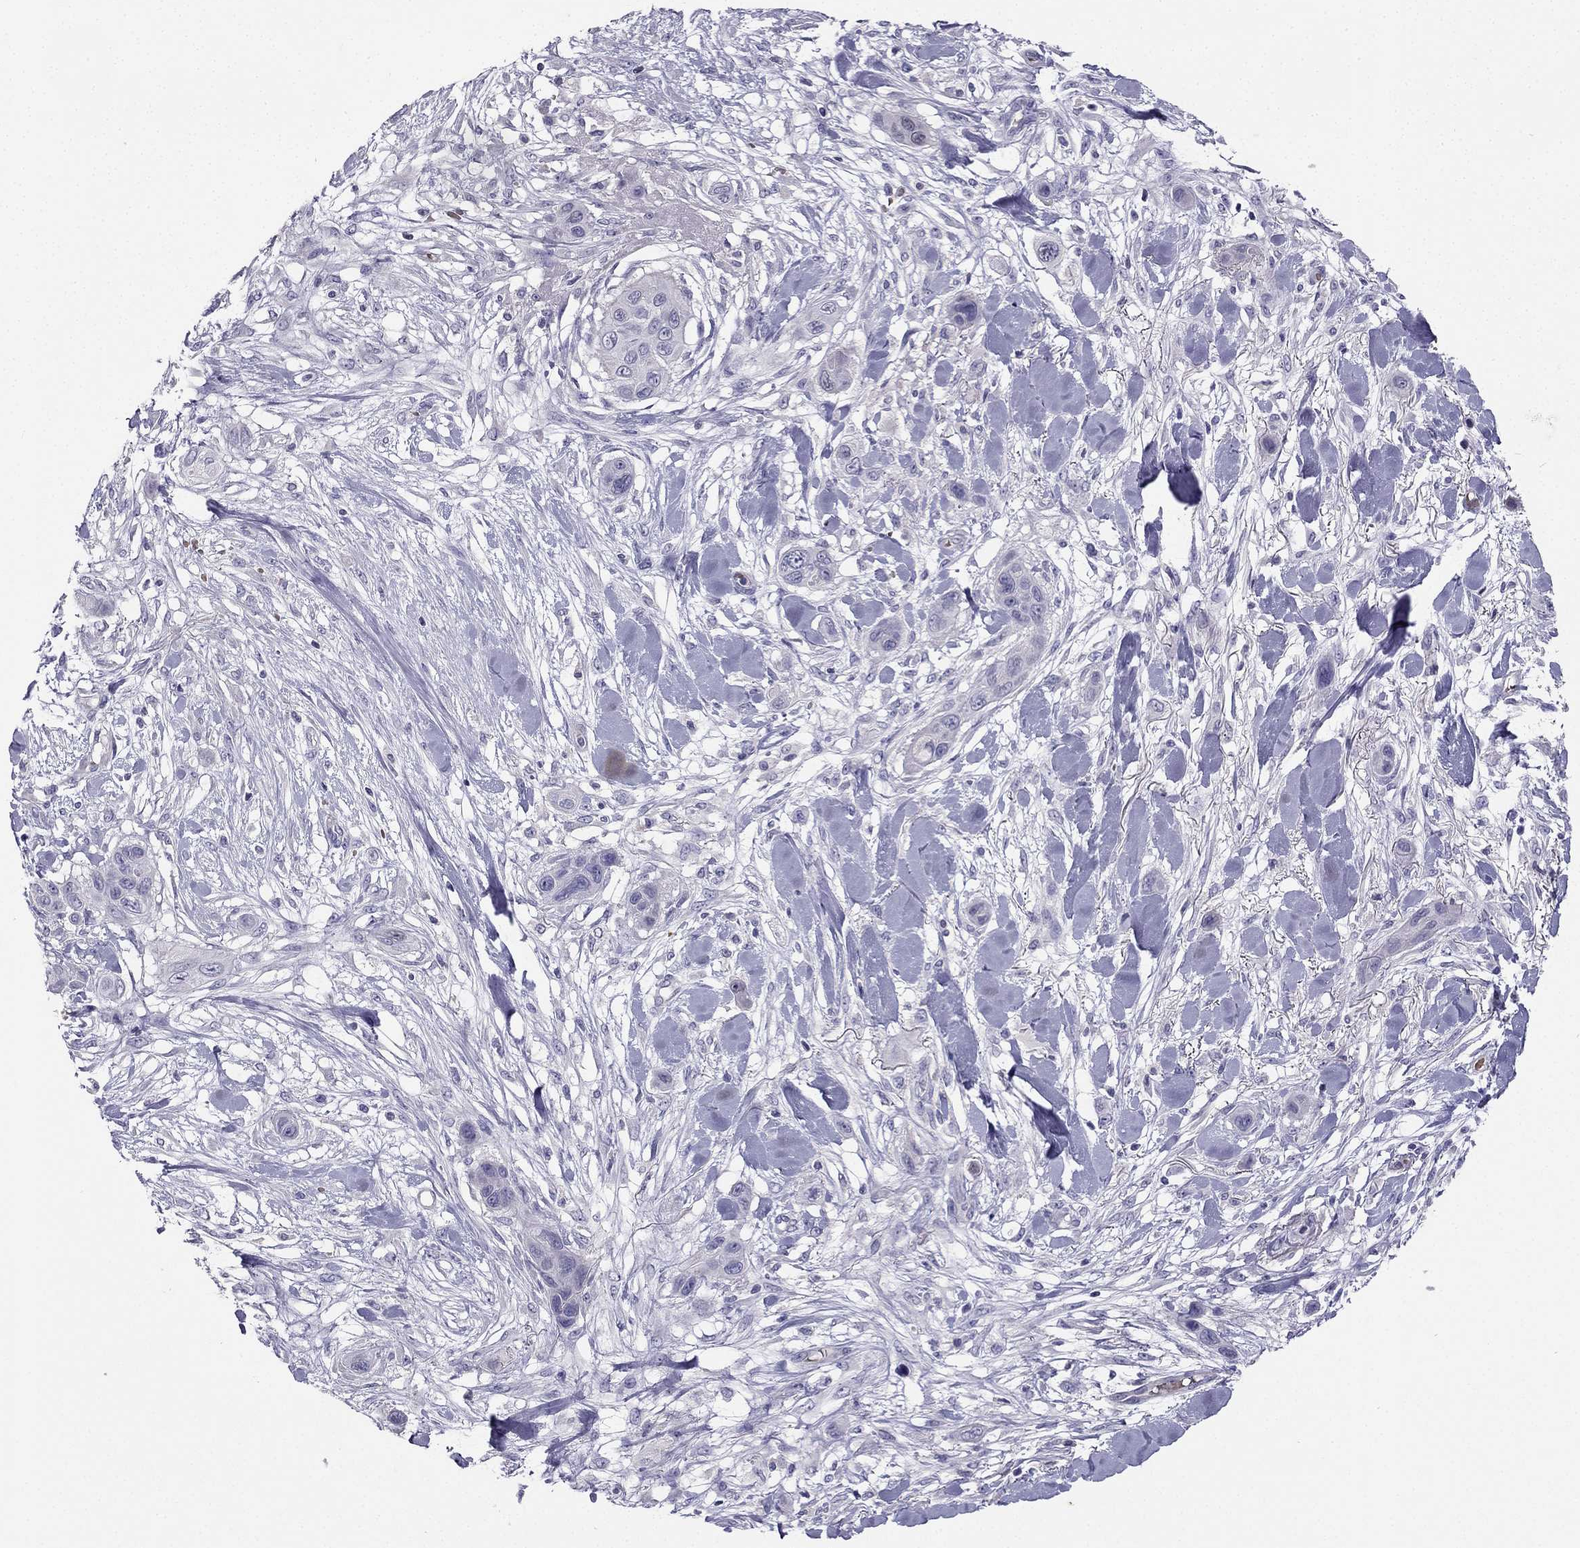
{"staining": {"intensity": "negative", "quantity": "none", "location": "none"}, "tissue": "skin cancer", "cell_type": "Tumor cells", "image_type": "cancer", "snomed": [{"axis": "morphology", "description": "Squamous cell carcinoma, NOS"}, {"axis": "topography", "description": "Skin"}], "caption": "High power microscopy image of an IHC micrograph of skin cancer (squamous cell carcinoma), revealing no significant staining in tumor cells. The staining is performed using DAB (3,3'-diaminobenzidine) brown chromogen with nuclei counter-stained in using hematoxylin.", "gene": "RSPH14", "patient": {"sex": "male", "age": 79}}